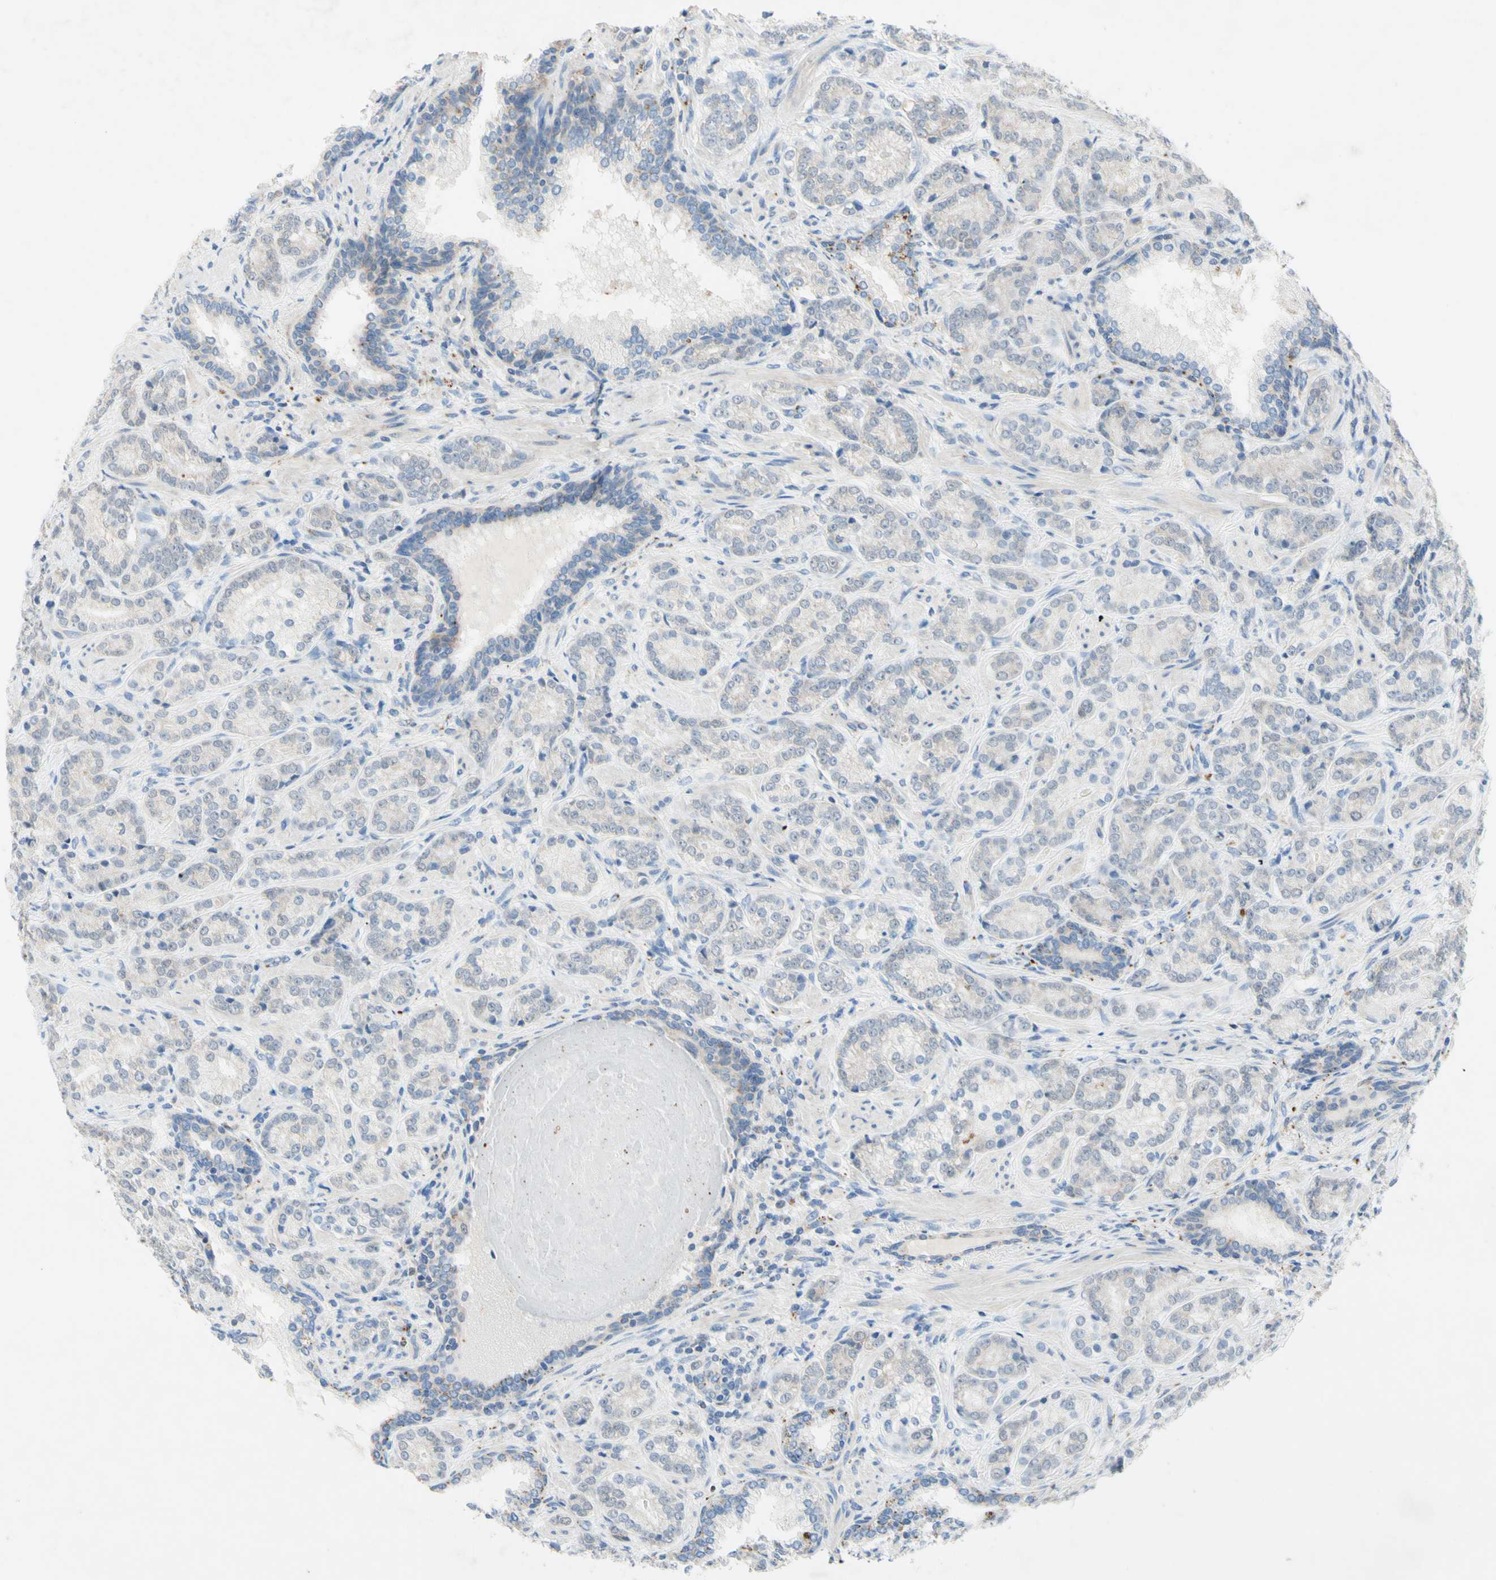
{"staining": {"intensity": "weak", "quantity": "25%-75%", "location": "cytoplasmic/membranous"}, "tissue": "prostate cancer", "cell_type": "Tumor cells", "image_type": "cancer", "snomed": [{"axis": "morphology", "description": "Adenocarcinoma, High grade"}, {"axis": "topography", "description": "Prostate"}], "caption": "An immunohistochemistry image of neoplastic tissue is shown. Protein staining in brown labels weak cytoplasmic/membranous positivity in prostate high-grade adenocarcinoma within tumor cells.", "gene": "MFF", "patient": {"sex": "male", "age": 61}}